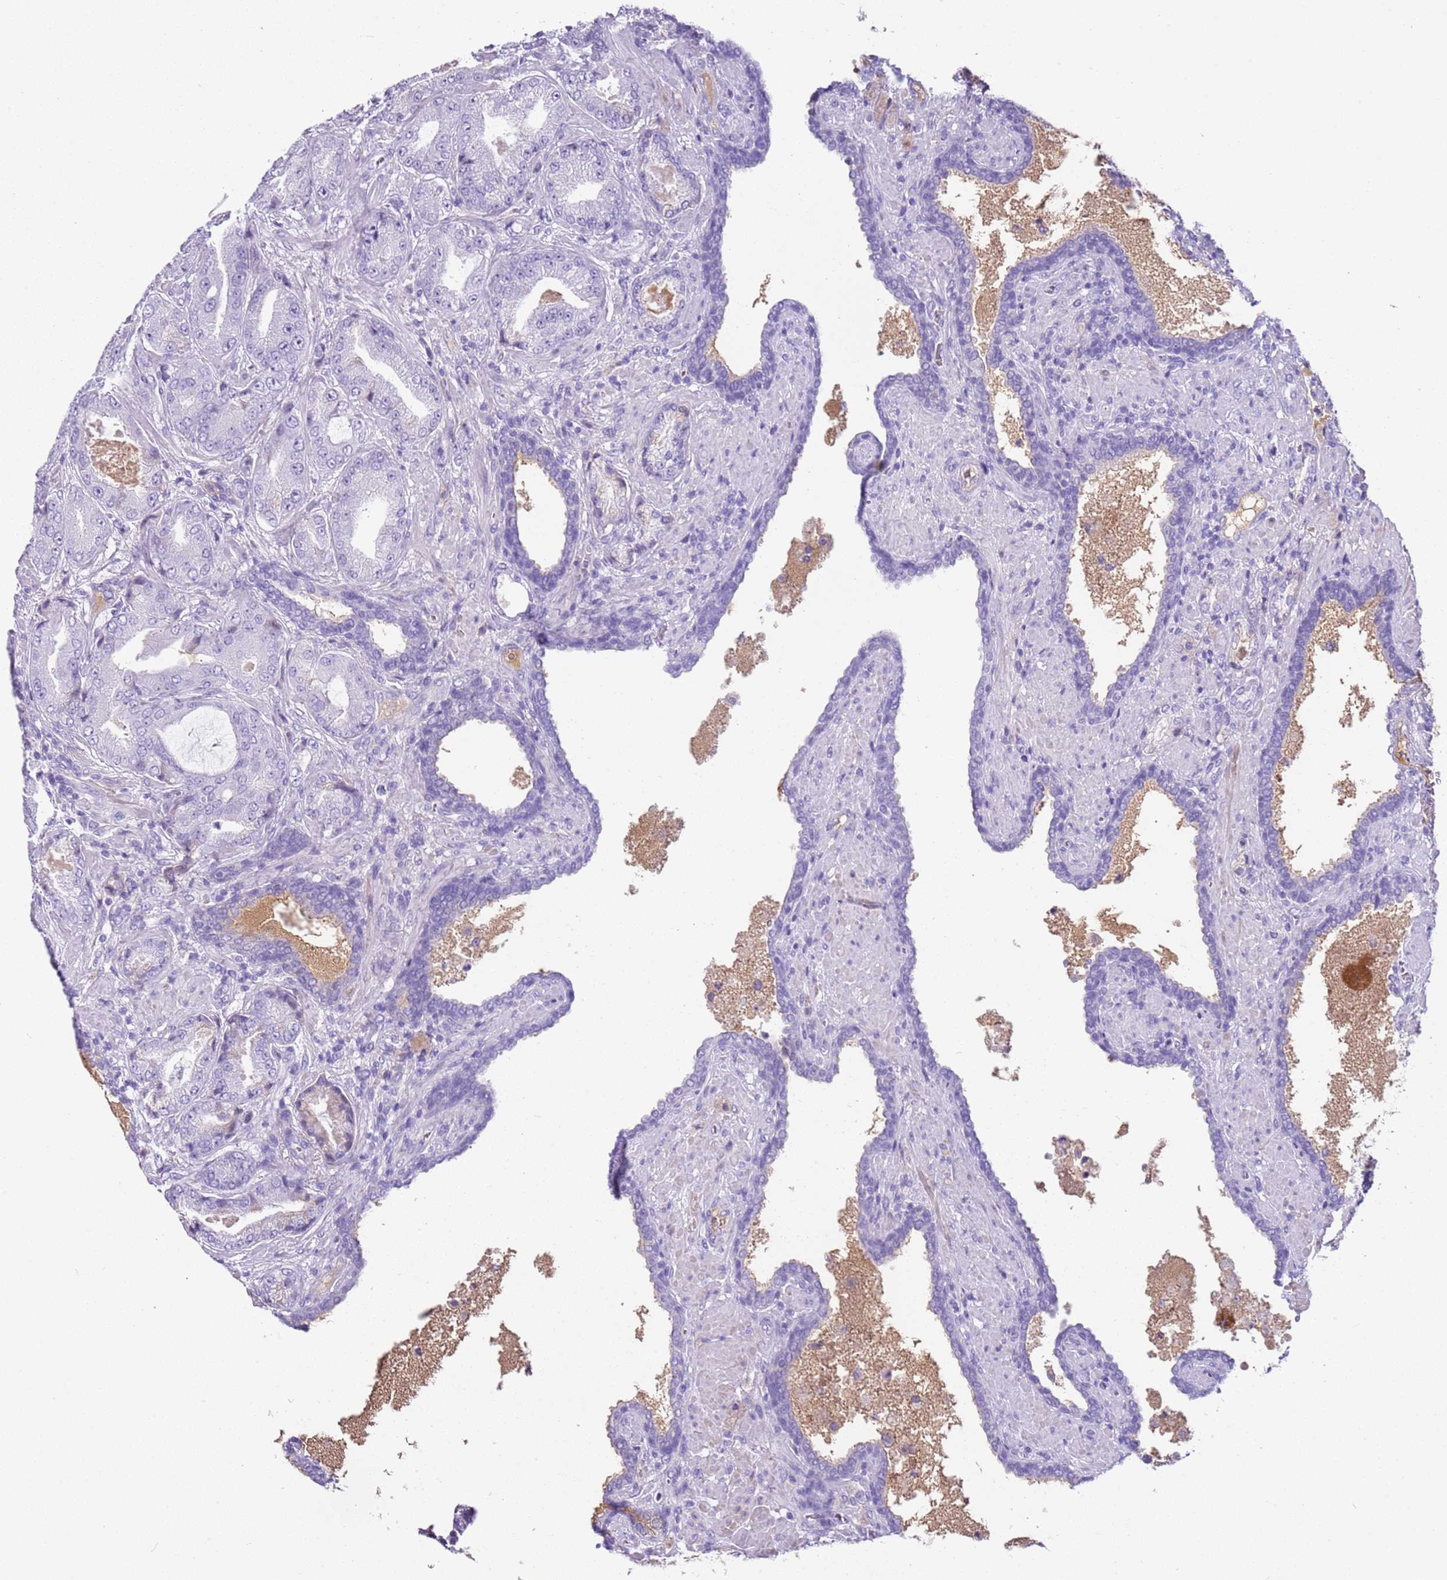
{"staining": {"intensity": "negative", "quantity": "none", "location": "none"}, "tissue": "prostate cancer", "cell_type": "Tumor cells", "image_type": "cancer", "snomed": [{"axis": "morphology", "description": "Adenocarcinoma, High grade"}, {"axis": "topography", "description": "Prostate"}], "caption": "Tumor cells are negative for protein expression in human prostate adenocarcinoma (high-grade).", "gene": "IGKV3D-11", "patient": {"sex": "male", "age": 68}}